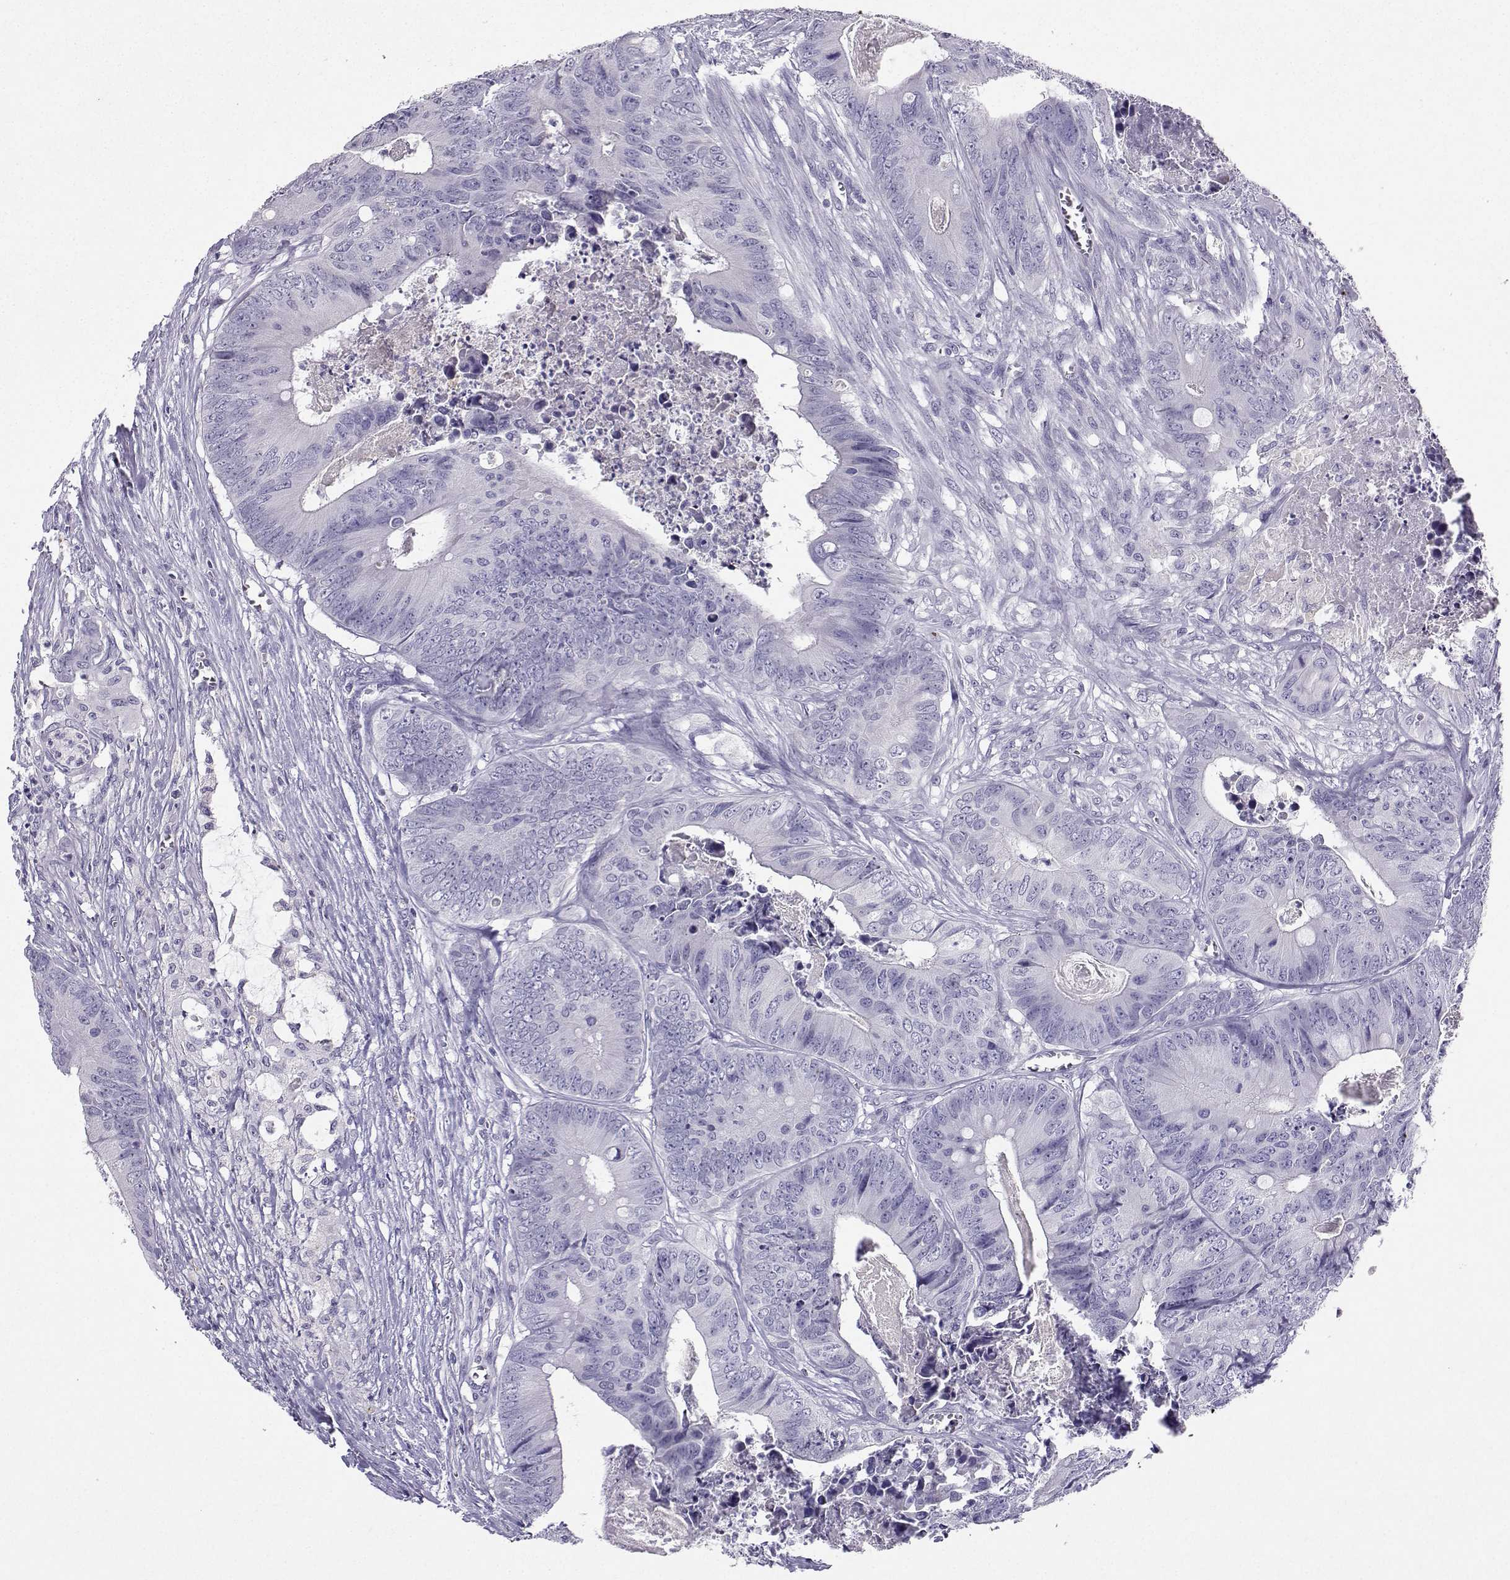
{"staining": {"intensity": "negative", "quantity": "none", "location": "none"}, "tissue": "colorectal cancer", "cell_type": "Tumor cells", "image_type": "cancer", "snomed": [{"axis": "morphology", "description": "Adenocarcinoma, NOS"}, {"axis": "topography", "description": "Colon"}], "caption": "Image shows no protein positivity in tumor cells of adenocarcinoma (colorectal) tissue.", "gene": "GRIK4", "patient": {"sex": "male", "age": 84}}